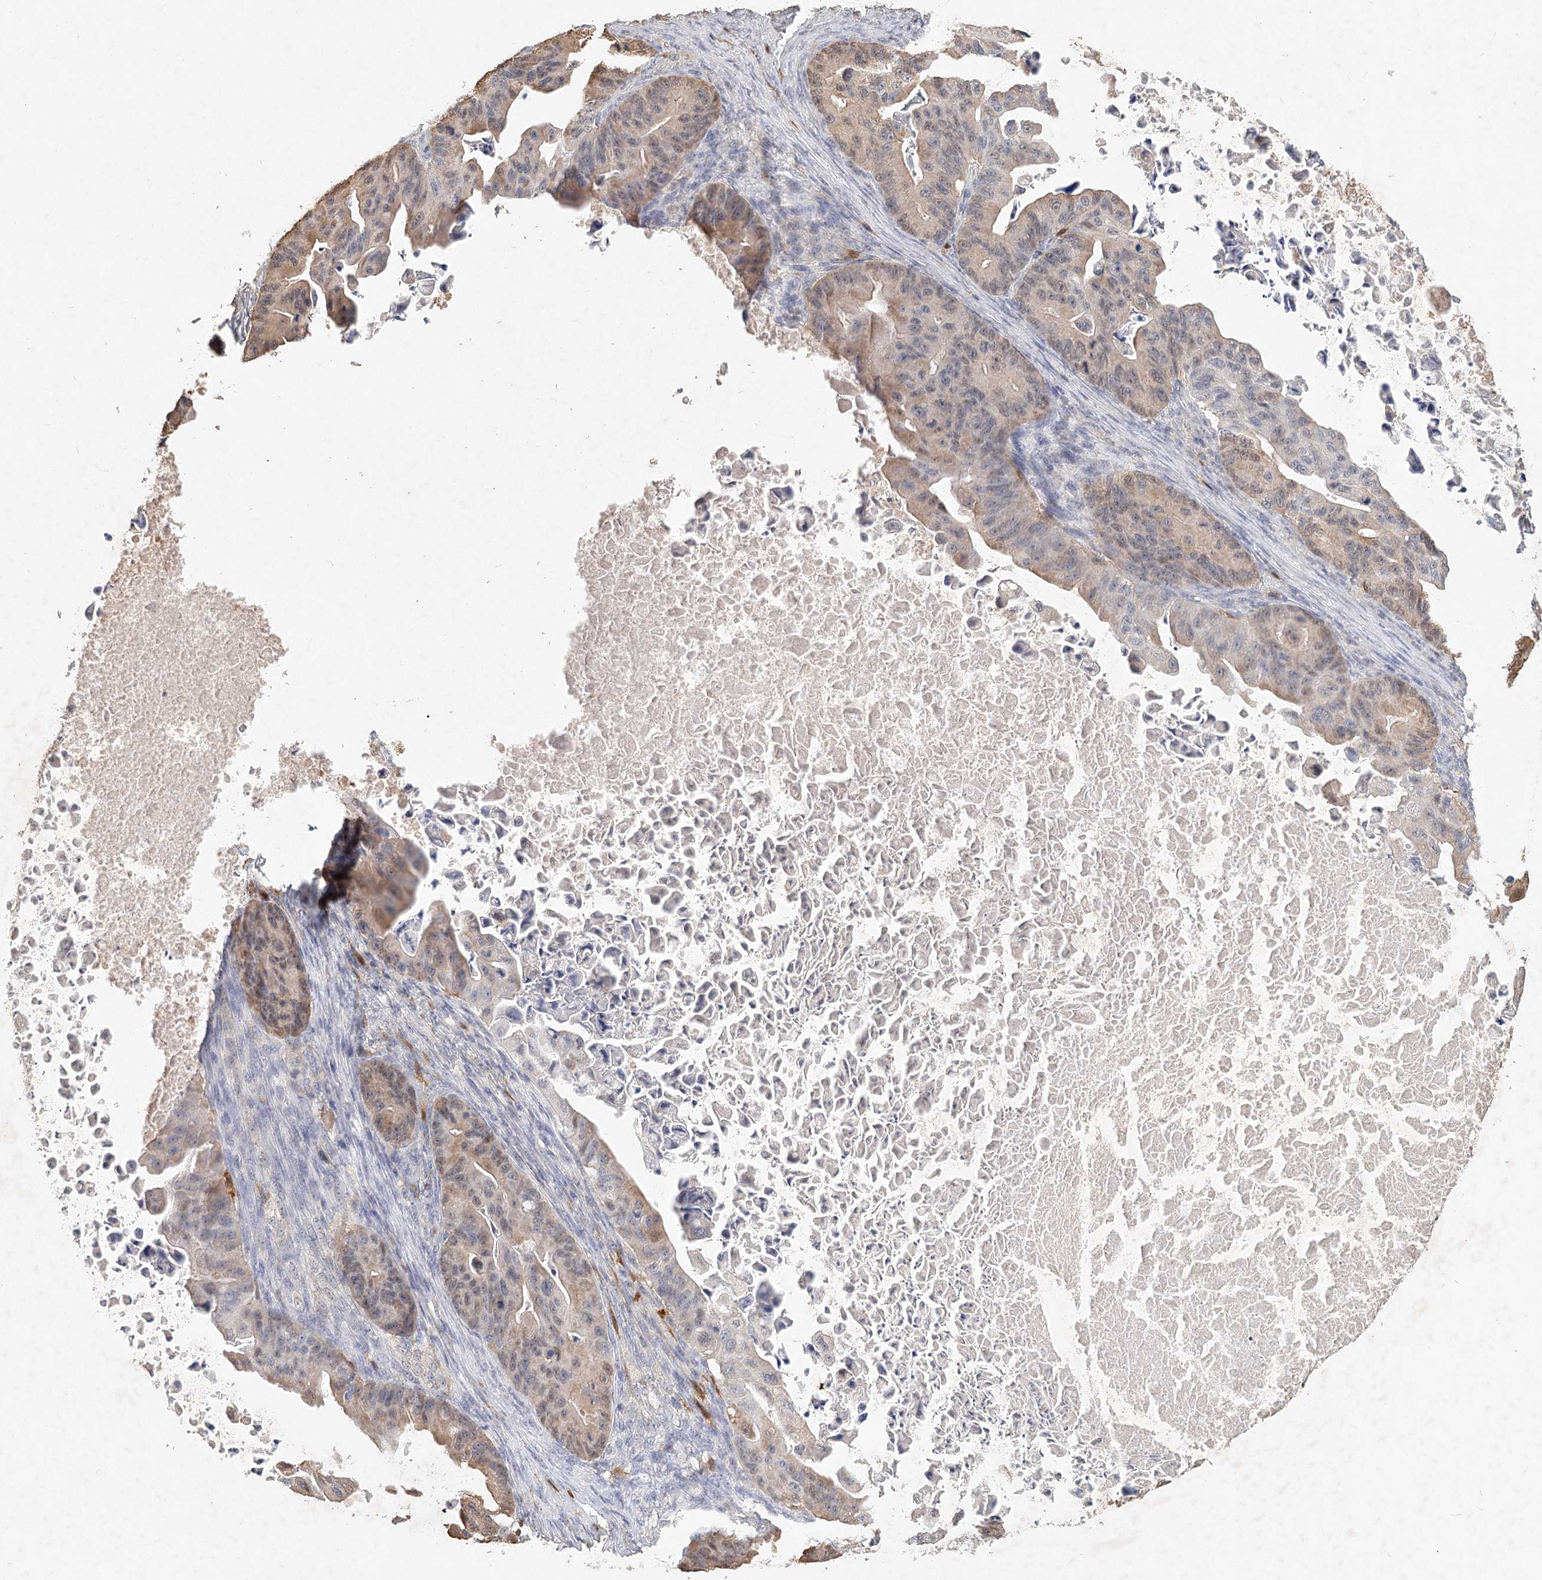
{"staining": {"intensity": "weak", "quantity": "25%-75%", "location": "cytoplasmic/membranous"}, "tissue": "ovarian cancer", "cell_type": "Tumor cells", "image_type": "cancer", "snomed": [{"axis": "morphology", "description": "Cystadenocarcinoma, mucinous, NOS"}, {"axis": "topography", "description": "Ovary"}], "caption": "Ovarian mucinous cystadenocarcinoma stained with DAB (3,3'-diaminobenzidine) immunohistochemistry (IHC) reveals low levels of weak cytoplasmic/membranous staining in approximately 25%-75% of tumor cells.", "gene": "ARSI", "patient": {"sex": "female", "age": 37}}